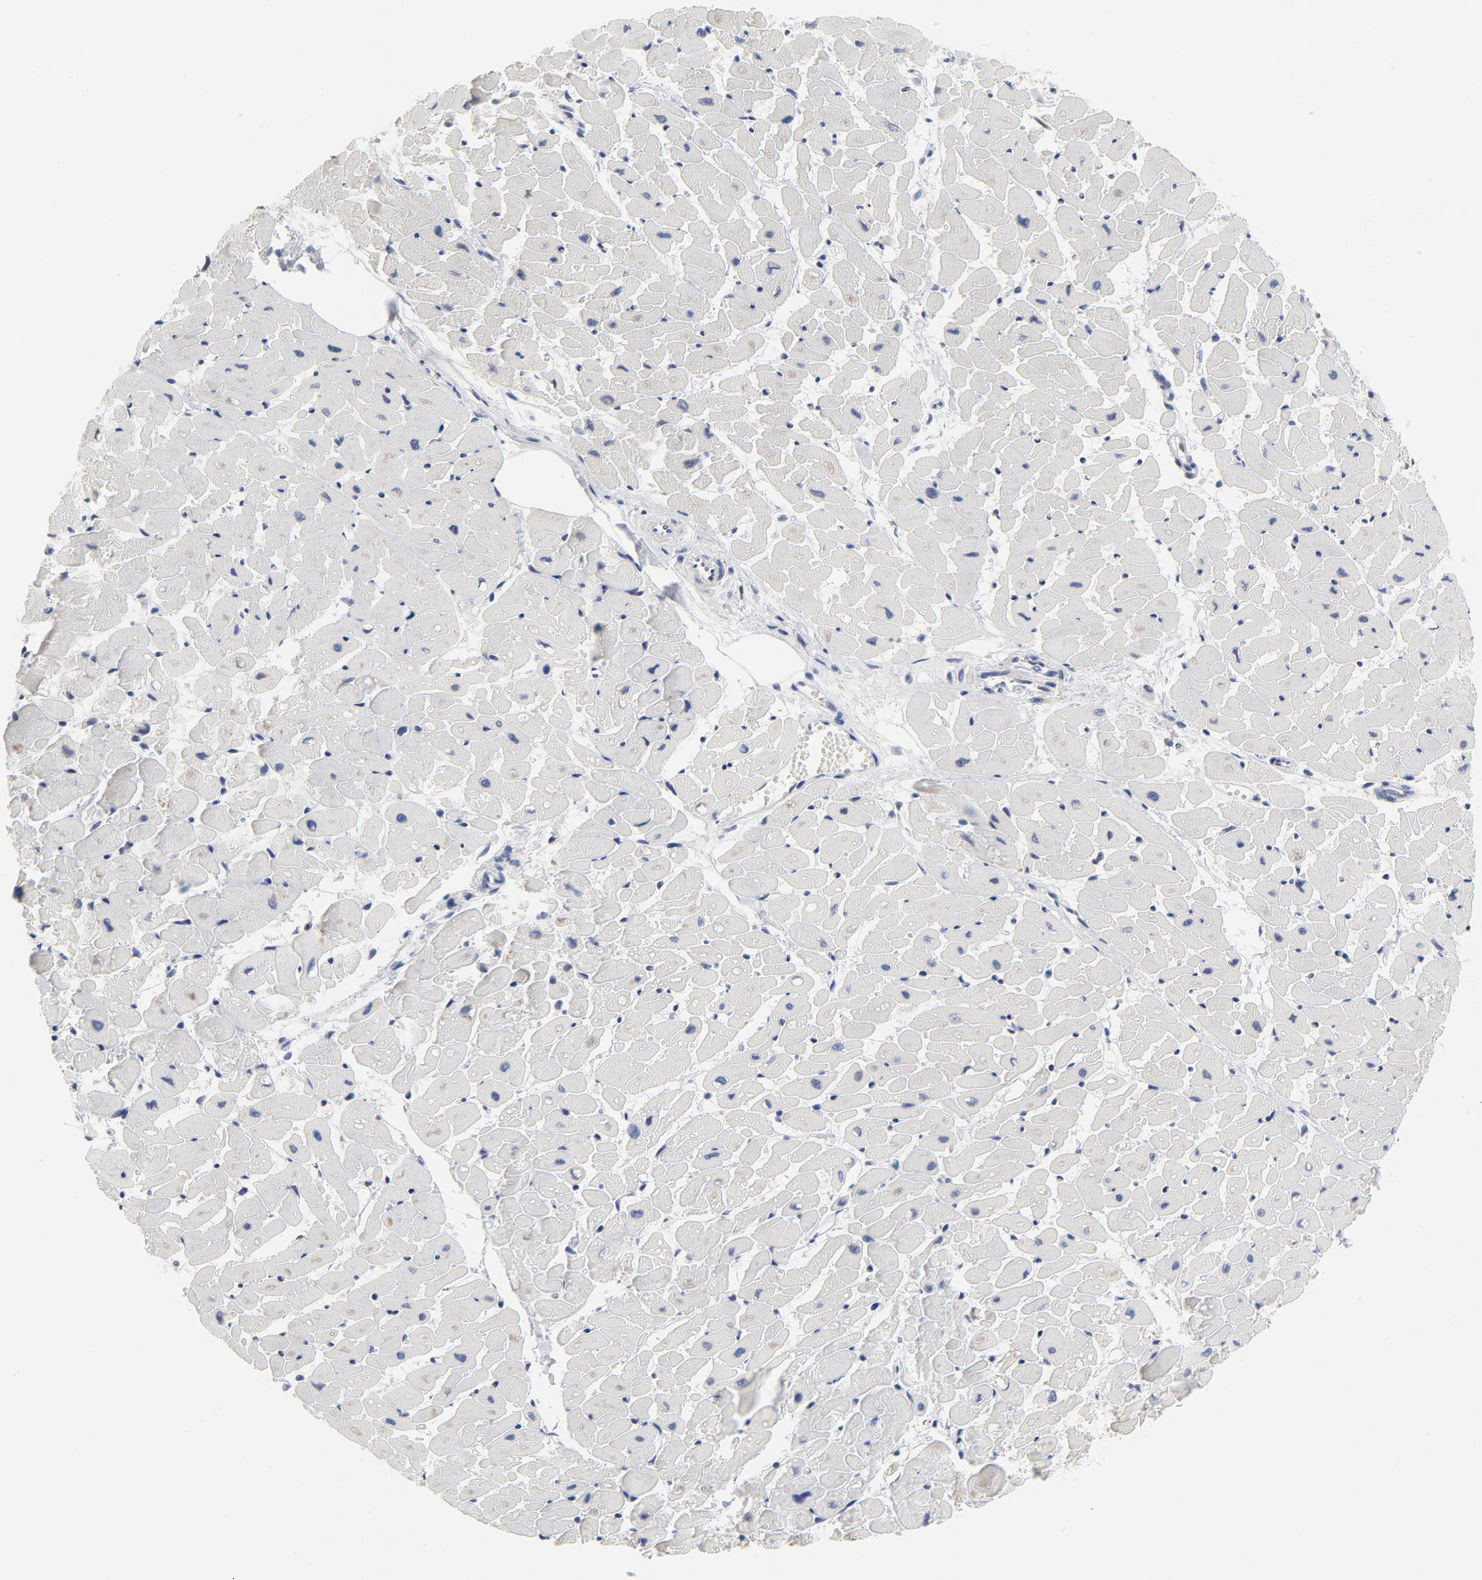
{"staining": {"intensity": "negative", "quantity": "none", "location": "none"}, "tissue": "heart muscle", "cell_type": "Cardiomyocytes", "image_type": "normal", "snomed": [{"axis": "morphology", "description": "Normal tissue, NOS"}, {"axis": "topography", "description": "Heart"}], "caption": "DAB immunohistochemical staining of benign heart muscle reveals no significant expression in cardiomyocytes.", "gene": "KCNK13", "patient": {"sex": "female", "age": 19}}